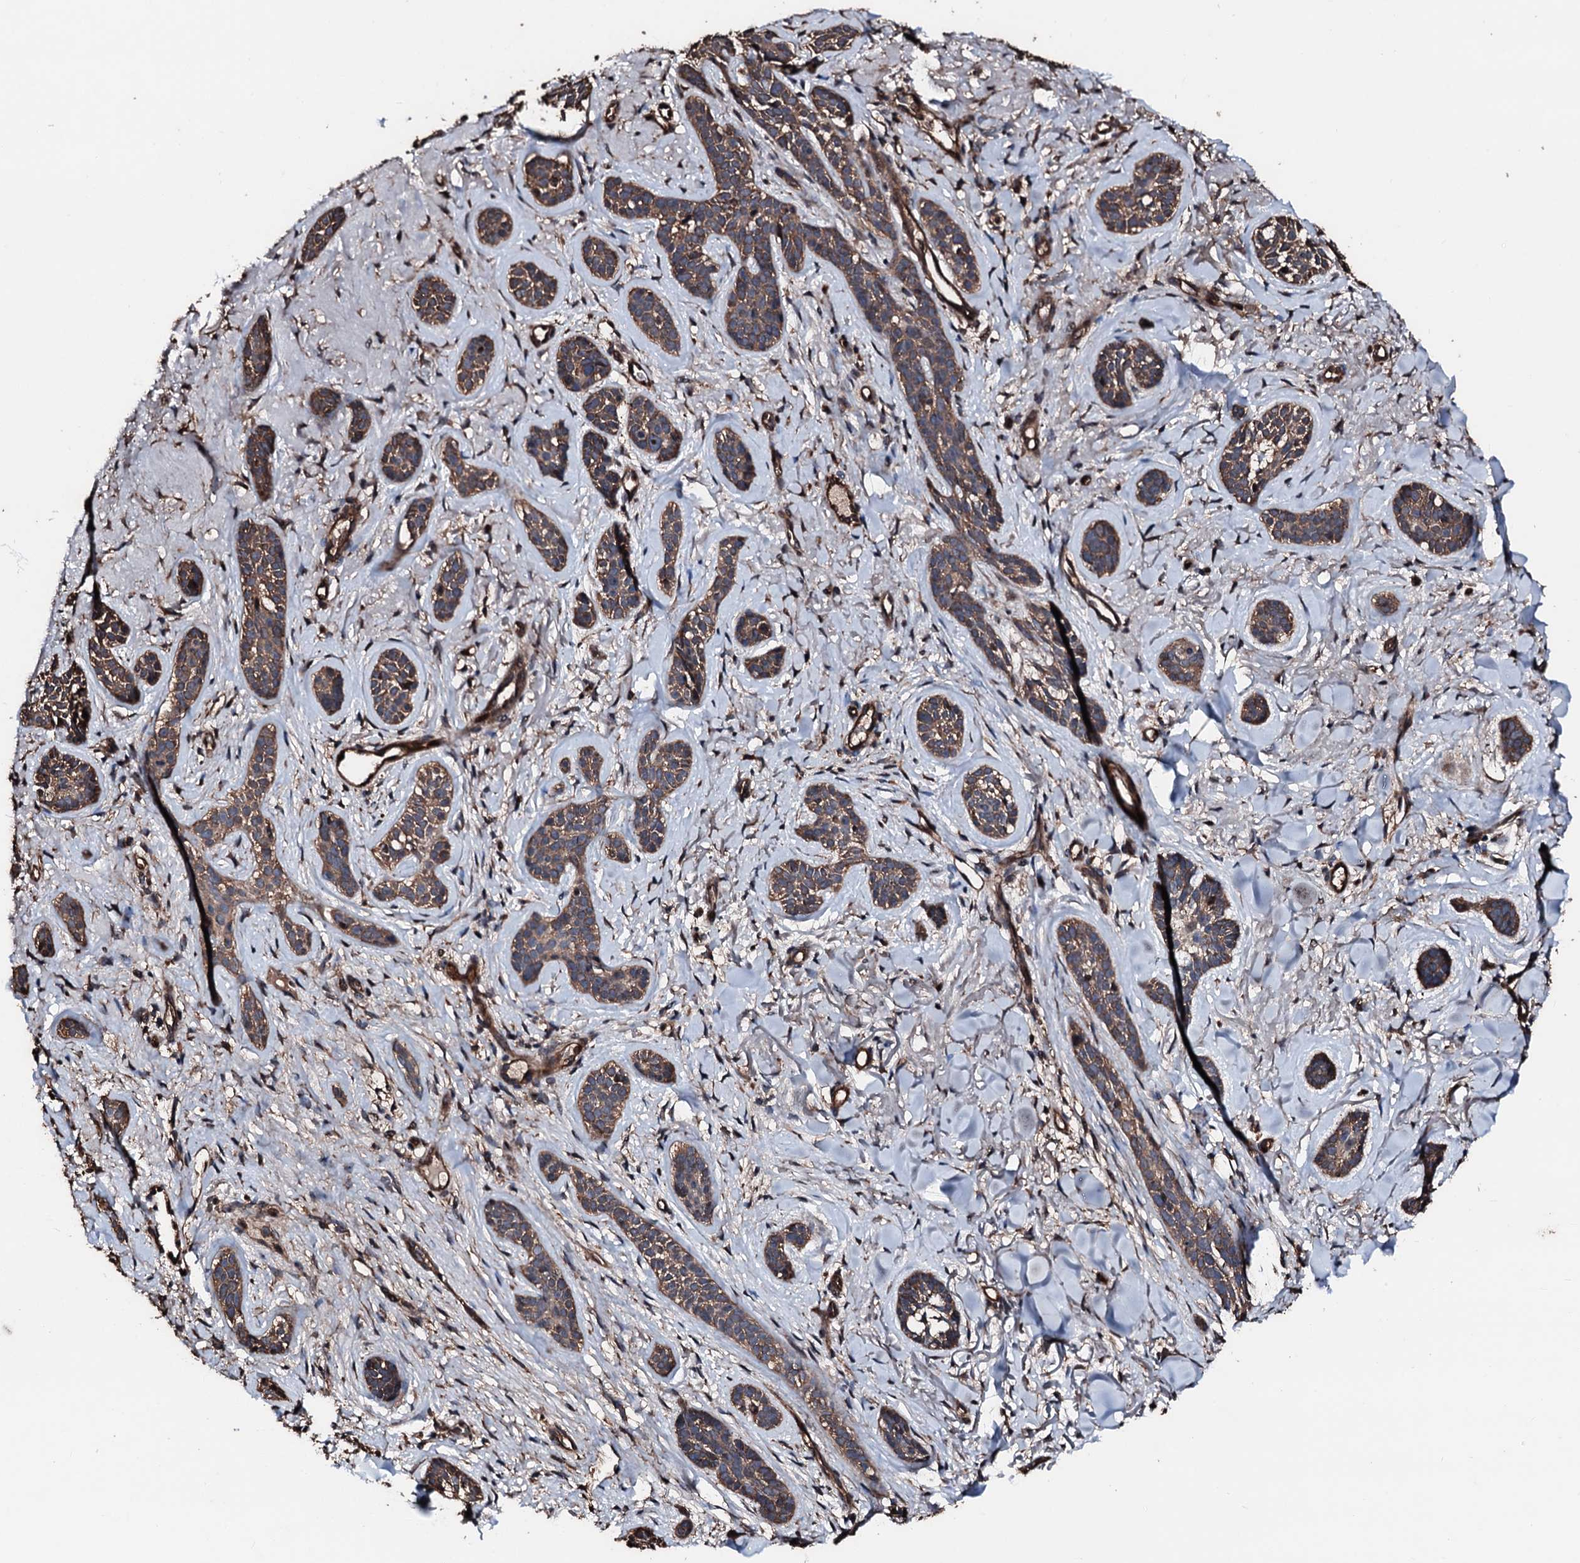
{"staining": {"intensity": "moderate", "quantity": ">75%", "location": "cytoplasmic/membranous"}, "tissue": "skin cancer", "cell_type": "Tumor cells", "image_type": "cancer", "snomed": [{"axis": "morphology", "description": "Basal cell carcinoma"}, {"axis": "topography", "description": "Skin"}], "caption": "Protein staining by immunohistochemistry shows moderate cytoplasmic/membranous expression in about >75% of tumor cells in skin cancer. (DAB (3,3'-diaminobenzidine) IHC with brightfield microscopy, high magnification).", "gene": "KIF18A", "patient": {"sex": "male", "age": 71}}